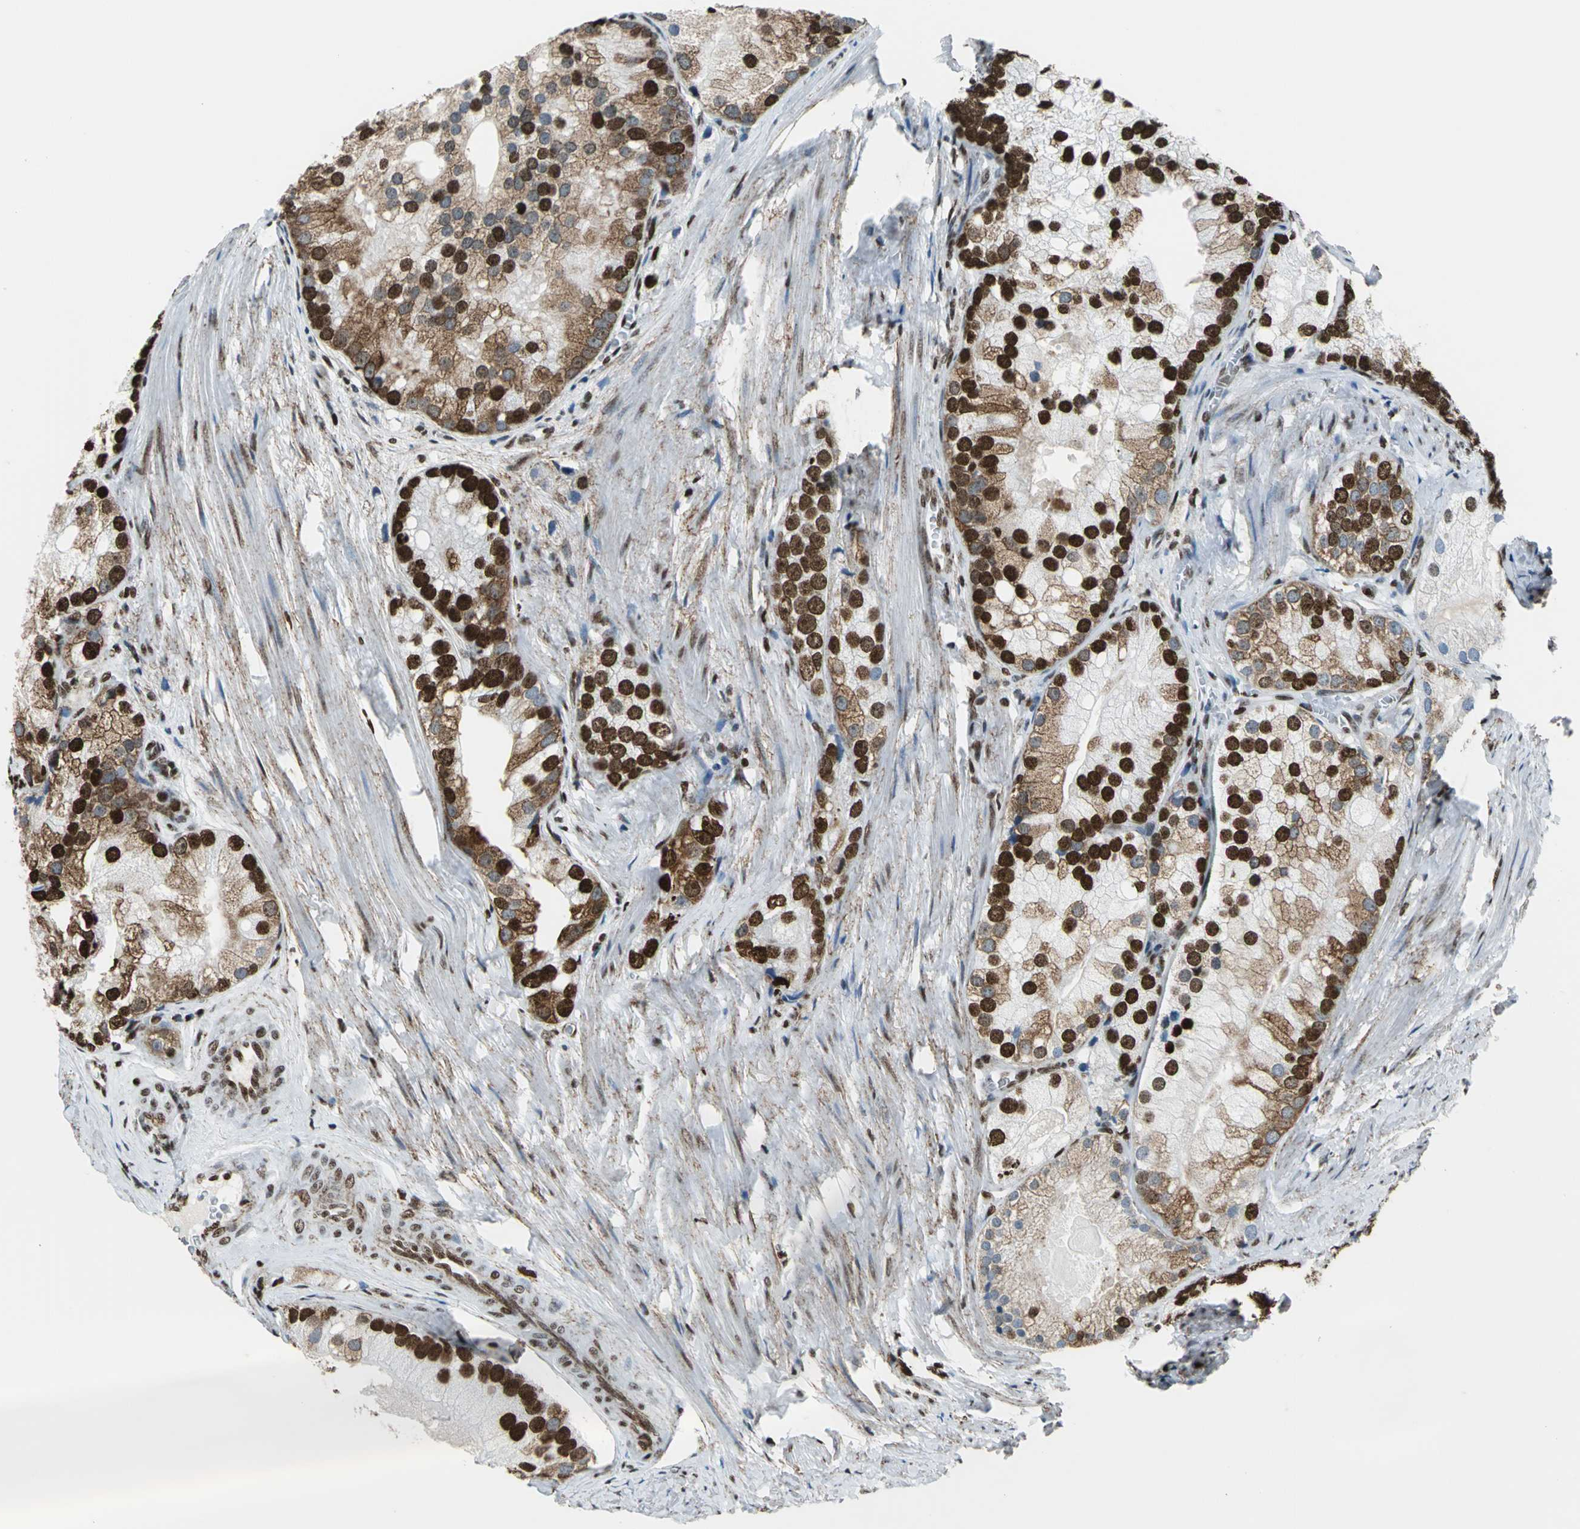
{"staining": {"intensity": "strong", "quantity": "25%-75%", "location": "cytoplasmic/membranous,nuclear"}, "tissue": "prostate cancer", "cell_type": "Tumor cells", "image_type": "cancer", "snomed": [{"axis": "morphology", "description": "Adenocarcinoma, Low grade"}, {"axis": "topography", "description": "Prostate"}], "caption": "Immunohistochemical staining of human prostate cancer (low-grade adenocarcinoma) demonstrates strong cytoplasmic/membranous and nuclear protein positivity in approximately 25%-75% of tumor cells.", "gene": "APEX1", "patient": {"sex": "male", "age": 69}}